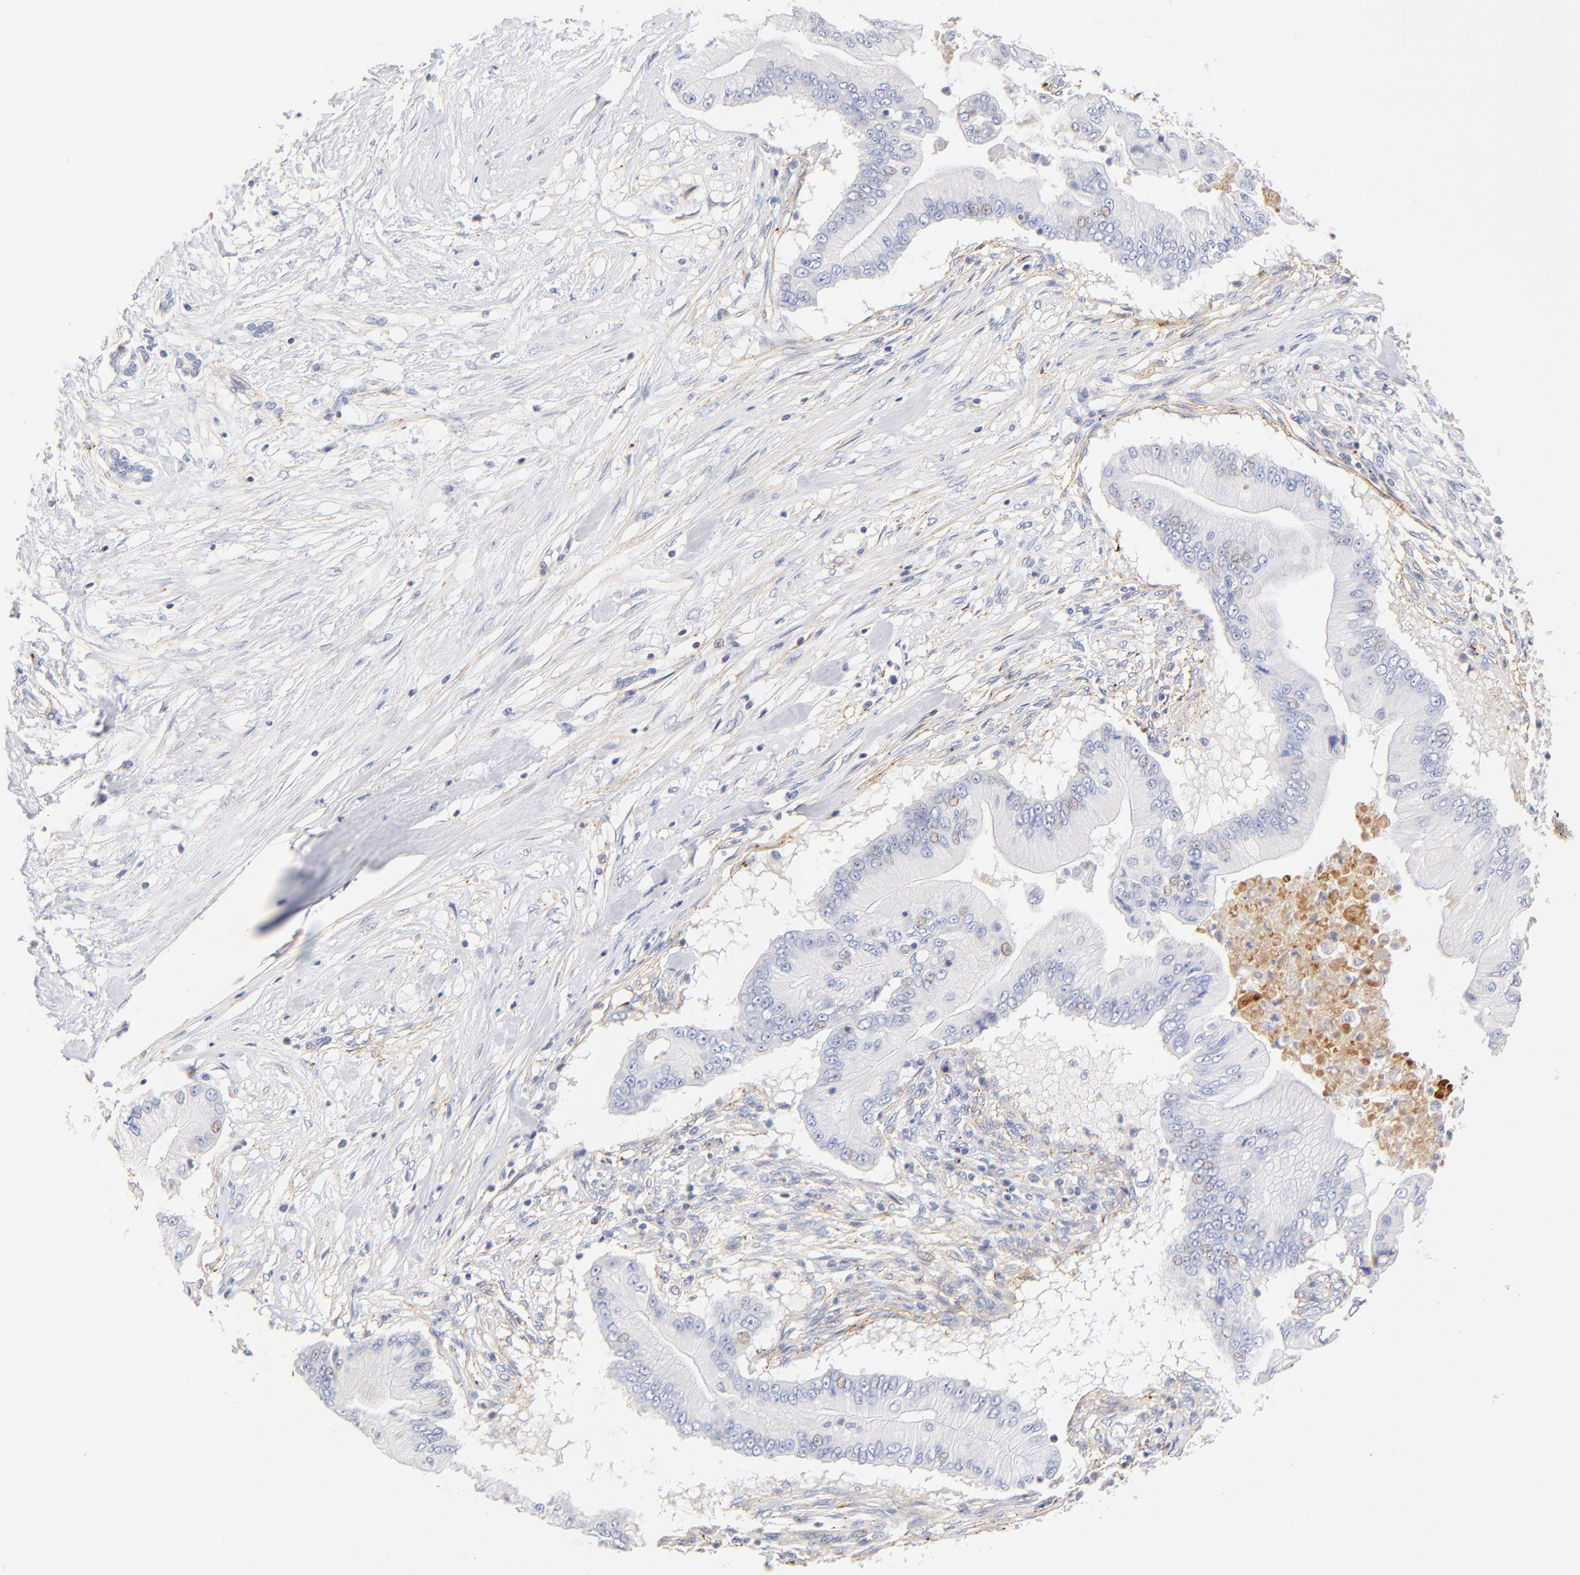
{"staining": {"intensity": "negative", "quantity": "none", "location": "none"}, "tissue": "pancreatic cancer", "cell_type": "Tumor cells", "image_type": "cancer", "snomed": [{"axis": "morphology", "description": "Adenocarcinoma, NOS"}, {"axis": "topography", "description": "Pancreas"}], "caption": "The immunohistochemistry histopathology image has no significant expression in tumor cells of pancreatic adenocarcinoma tissue.", "gene": "MDGA2", "patient": {"sex": "male", "age": 62}}